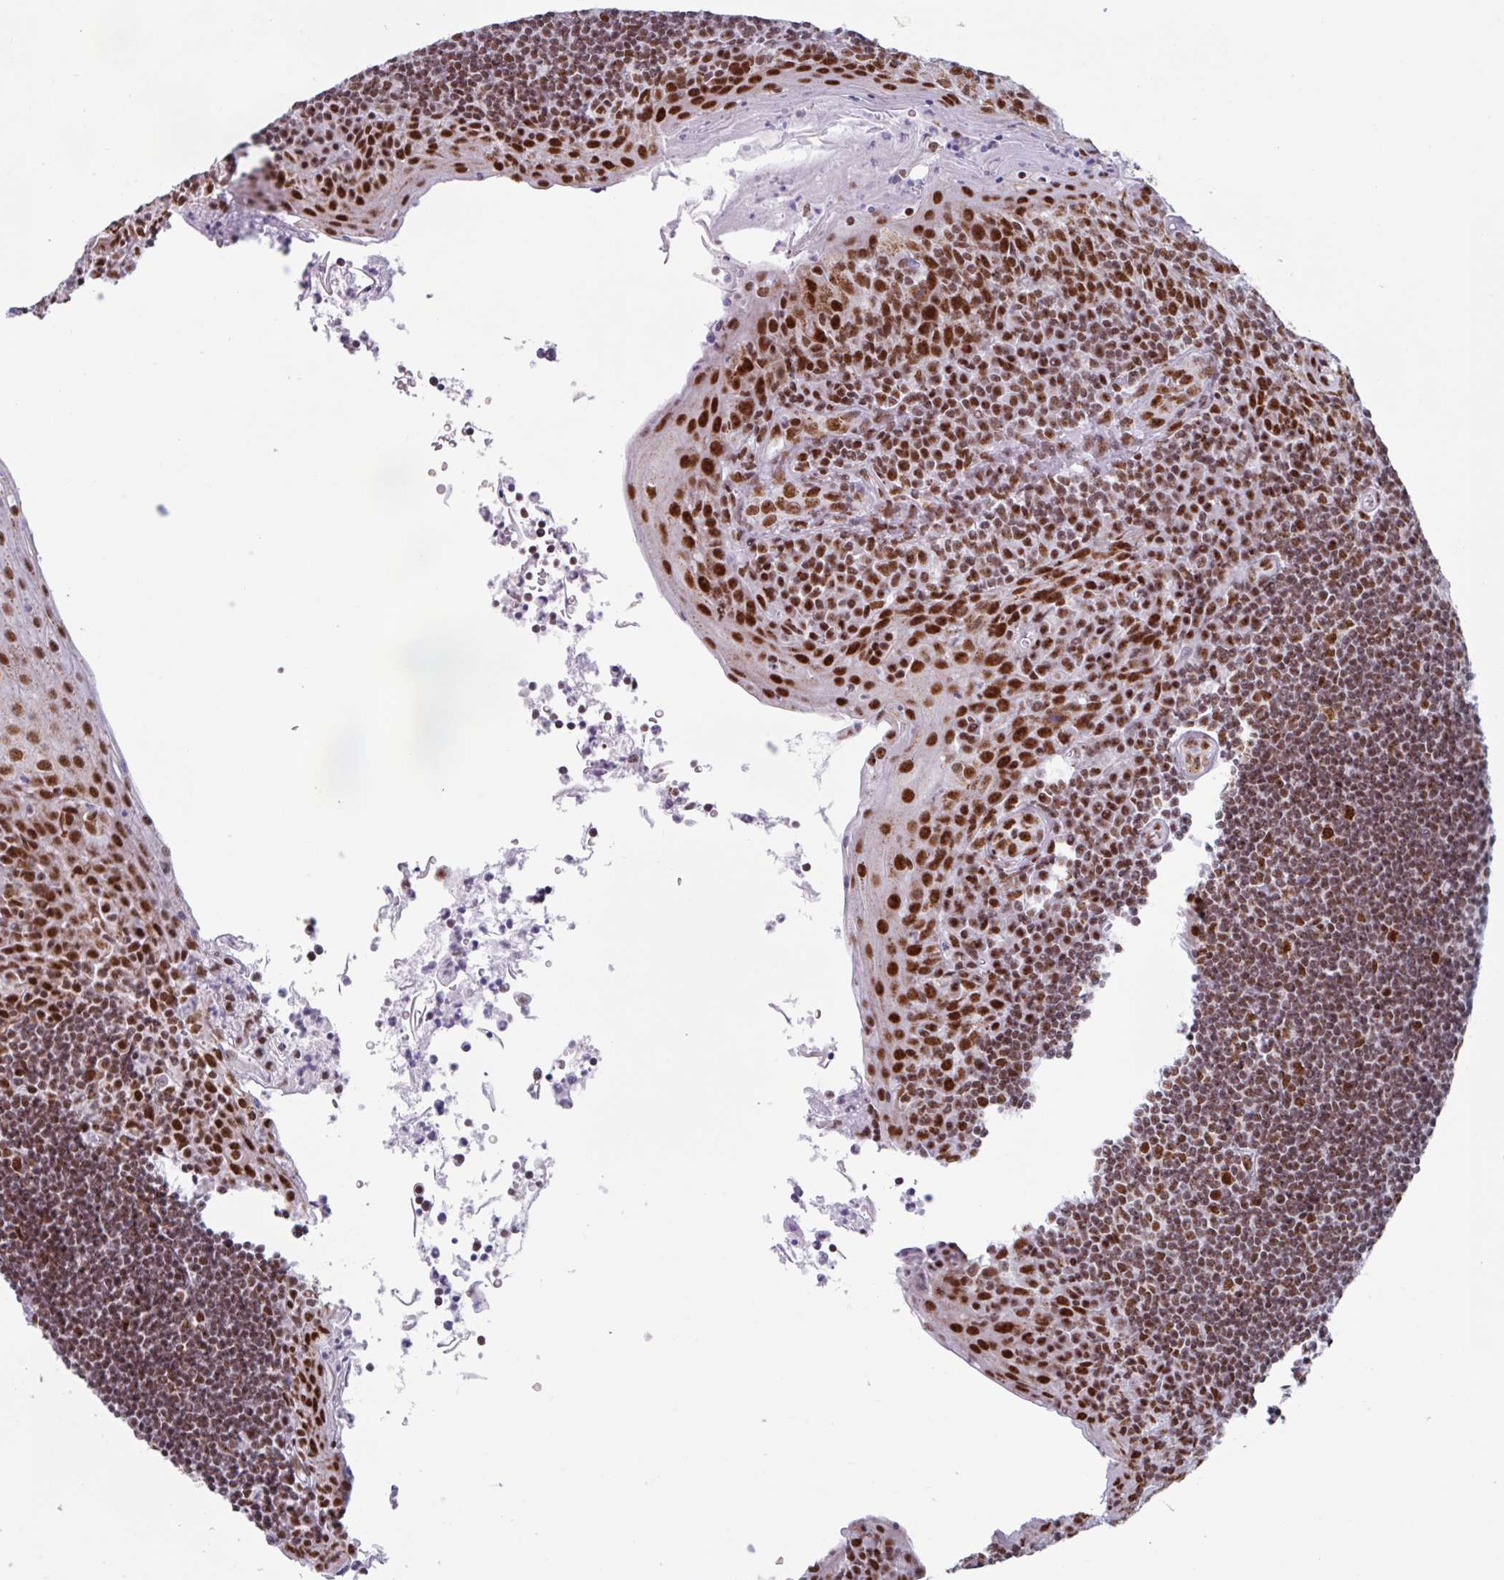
{"staining": {"intensity": "strong", "quantity": "25%-75%", "location": "nuclear"}, "tissue": "tonsil", "cell_type": "Germinal center cells", "image_type": "normal", "snomed": [{"axis": "morphology", "description": "Normal tissue, NOS"}, {"axis": "topography", "description": "Tonsil"}], "caption": "Germinal center cells reveal high levels of strong nuclear positivity in approximately 25%-75% of cells in unremarkable human tonsil.", "gene": "PUF60", "patient": {"sex": "male", "age": 27}}